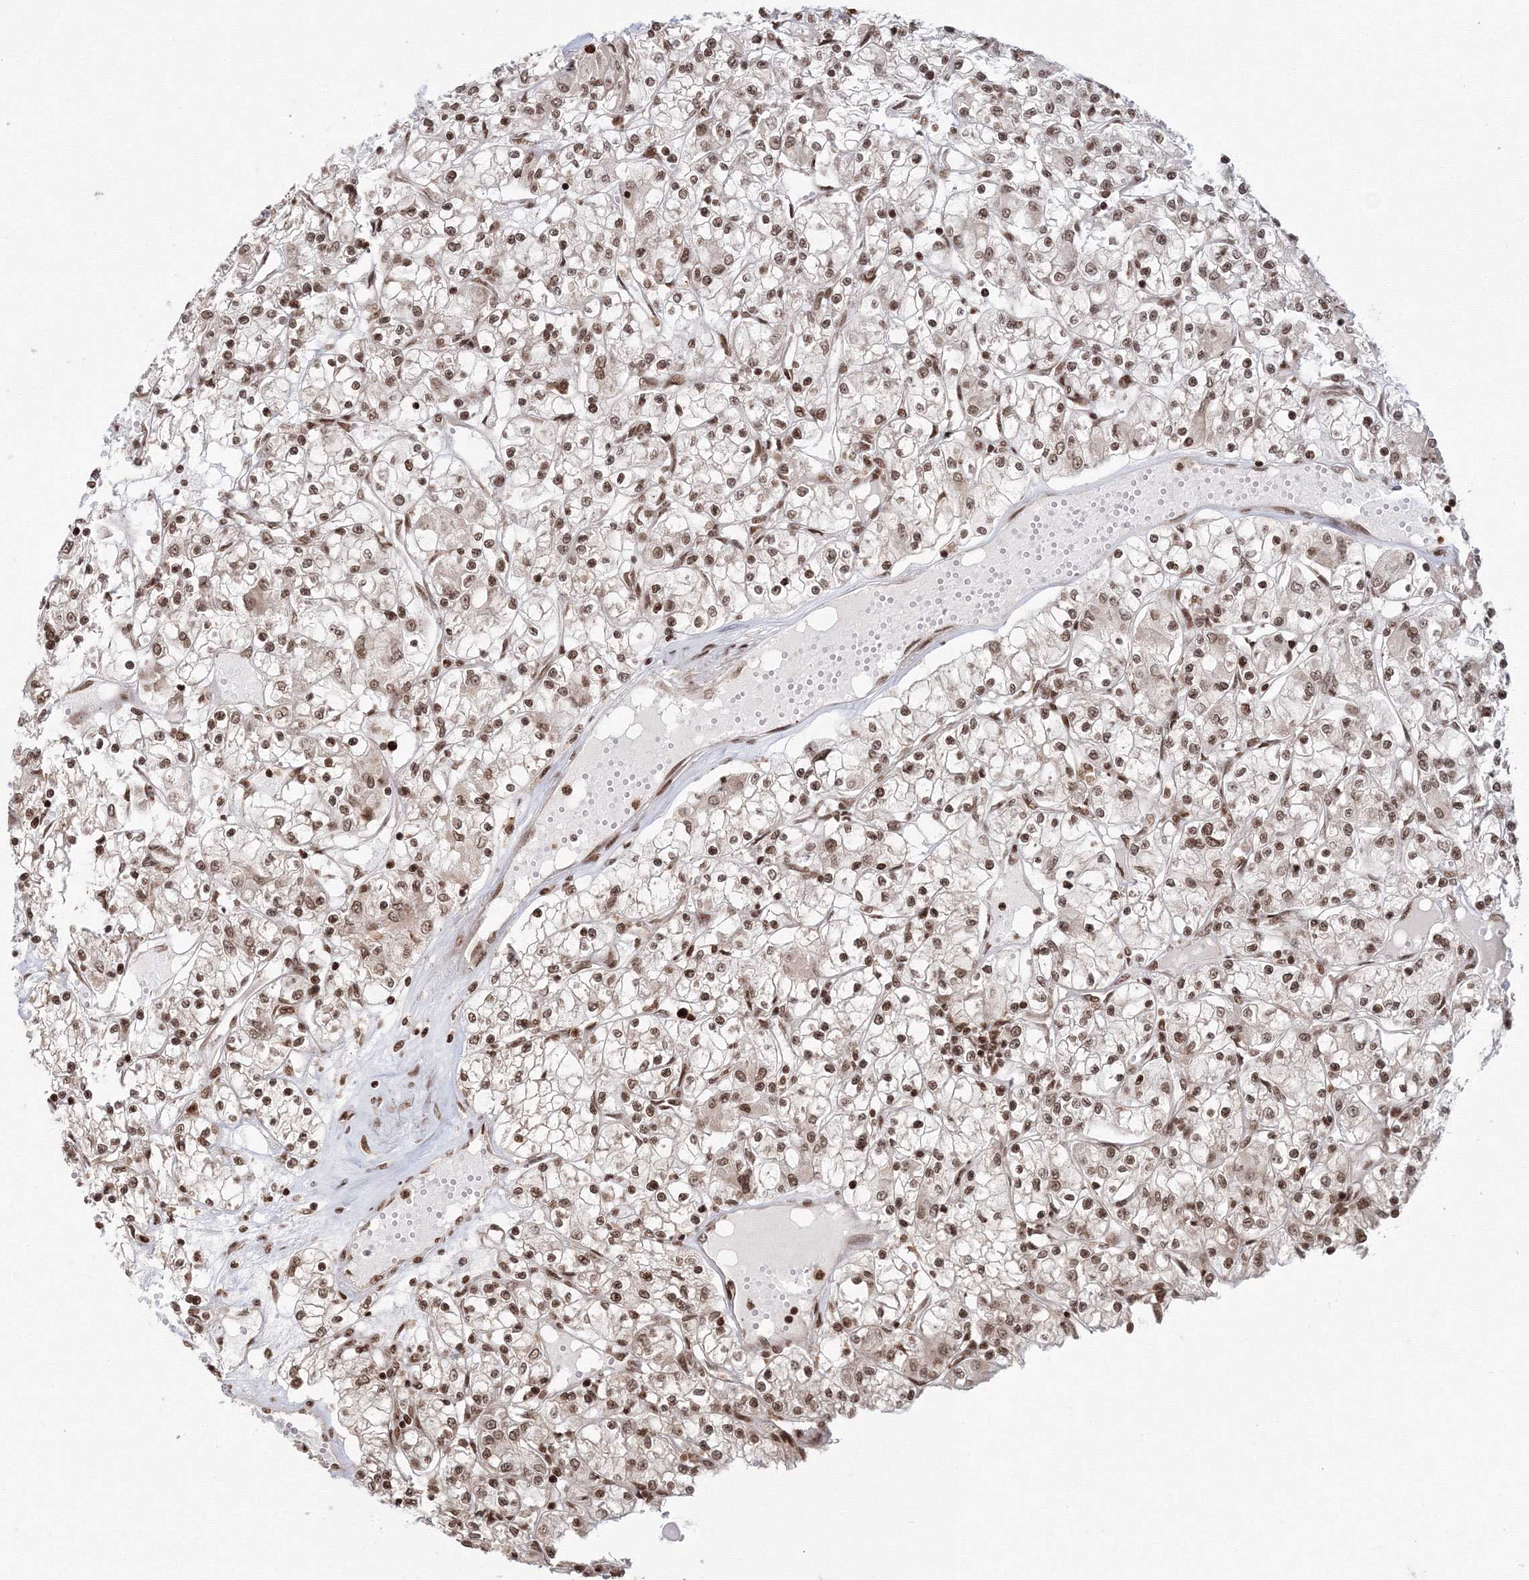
{"staining": {"intensity": "moderate", "quantity": ">75%", "location": "nuclear"}, "tissue": "renal cancer", "cell_type": "Tumor cells", "image_type": "cancer", "snomed": [{"axis": "morphology", "description": "Adenocarcinoma, NOS"}, {"axis": "topography", "description": "Kidney"}], "caption": "Renal cancer stained with a brown dye demonstrates moderate nuclear positive staining in about >75% of tumor cells.", "gene": "KIF20A", "patient": {"sex": "female", "age": 59}}